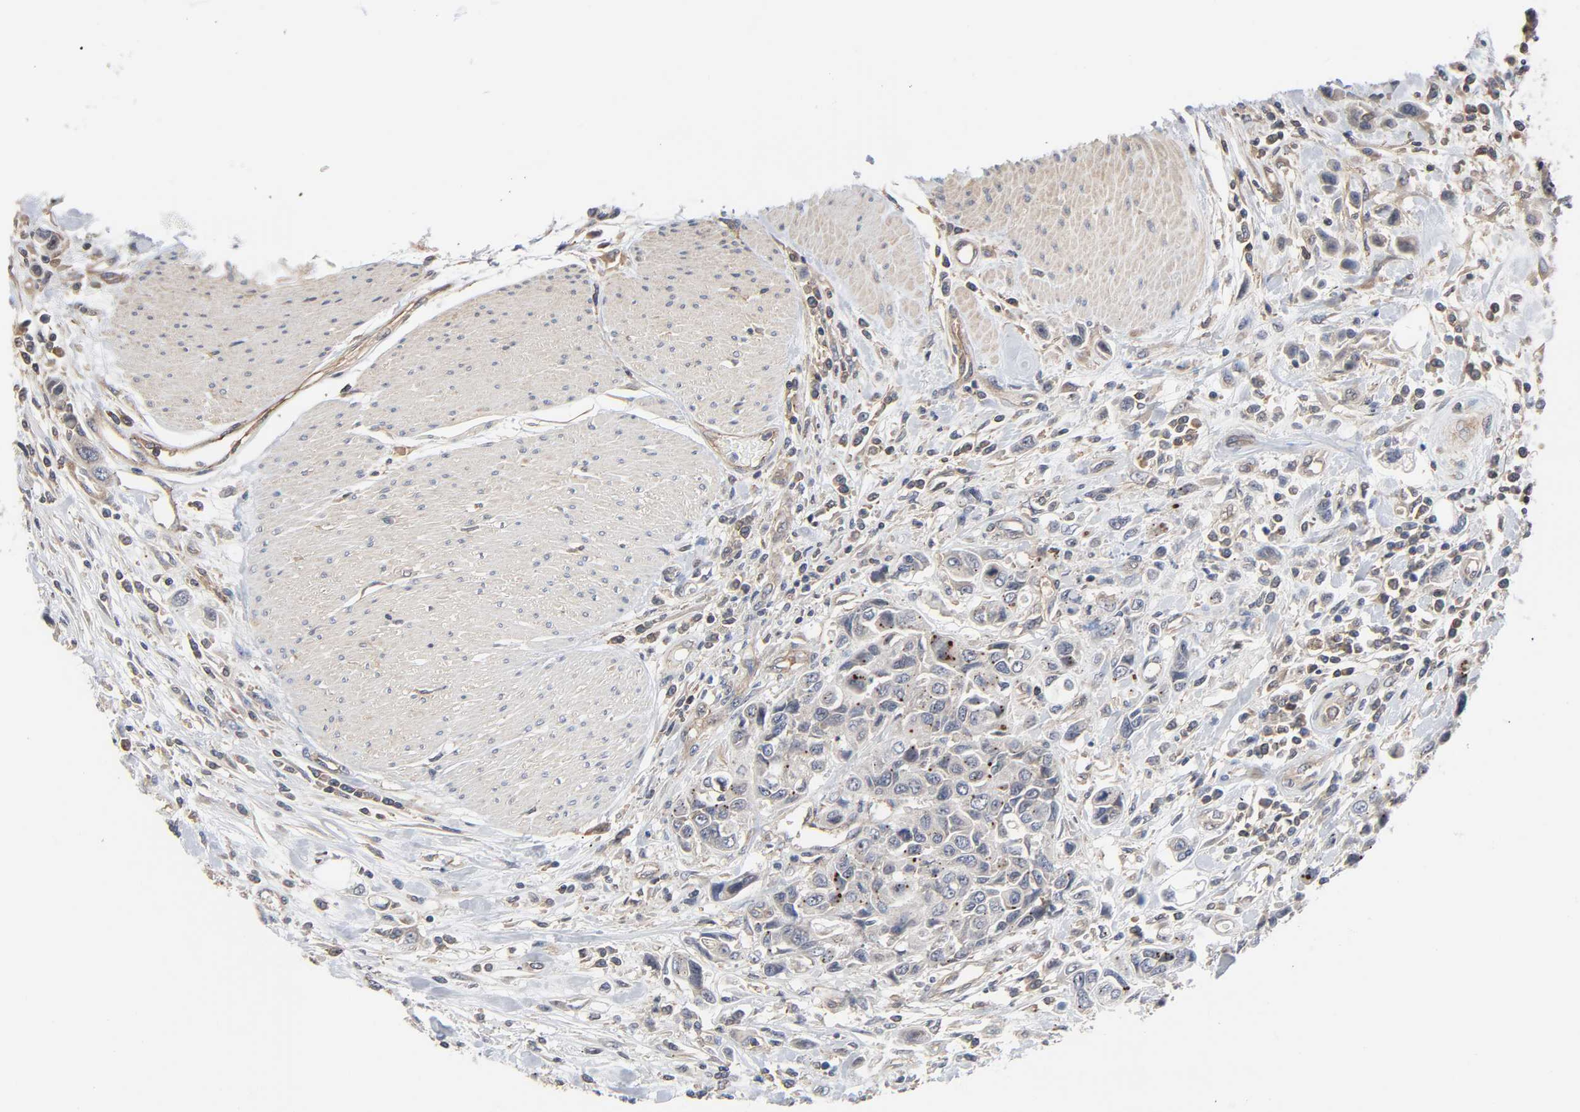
{"staining": {"intensity": "moderate", "quantity": "25%-75%", "location": "cytoplasmic/membranous"}, "tissue": "urothelial cancer", "cell_type": "Tumor cells", "image_type": "cancer", "snomed": [{"axis": "morphology", "description": "Urothelial carcinoma, High grade"}, {"axis": "topography", "description": "Urinary bladder"}], "caption": "A medium amount of moderate cytoplasmic/membranous expression is seen in about 25%-75% of tumor cells in urothelial cancer tissue.", "gene": "DDX10", "patient": {"sex": "male", "age": 50}}